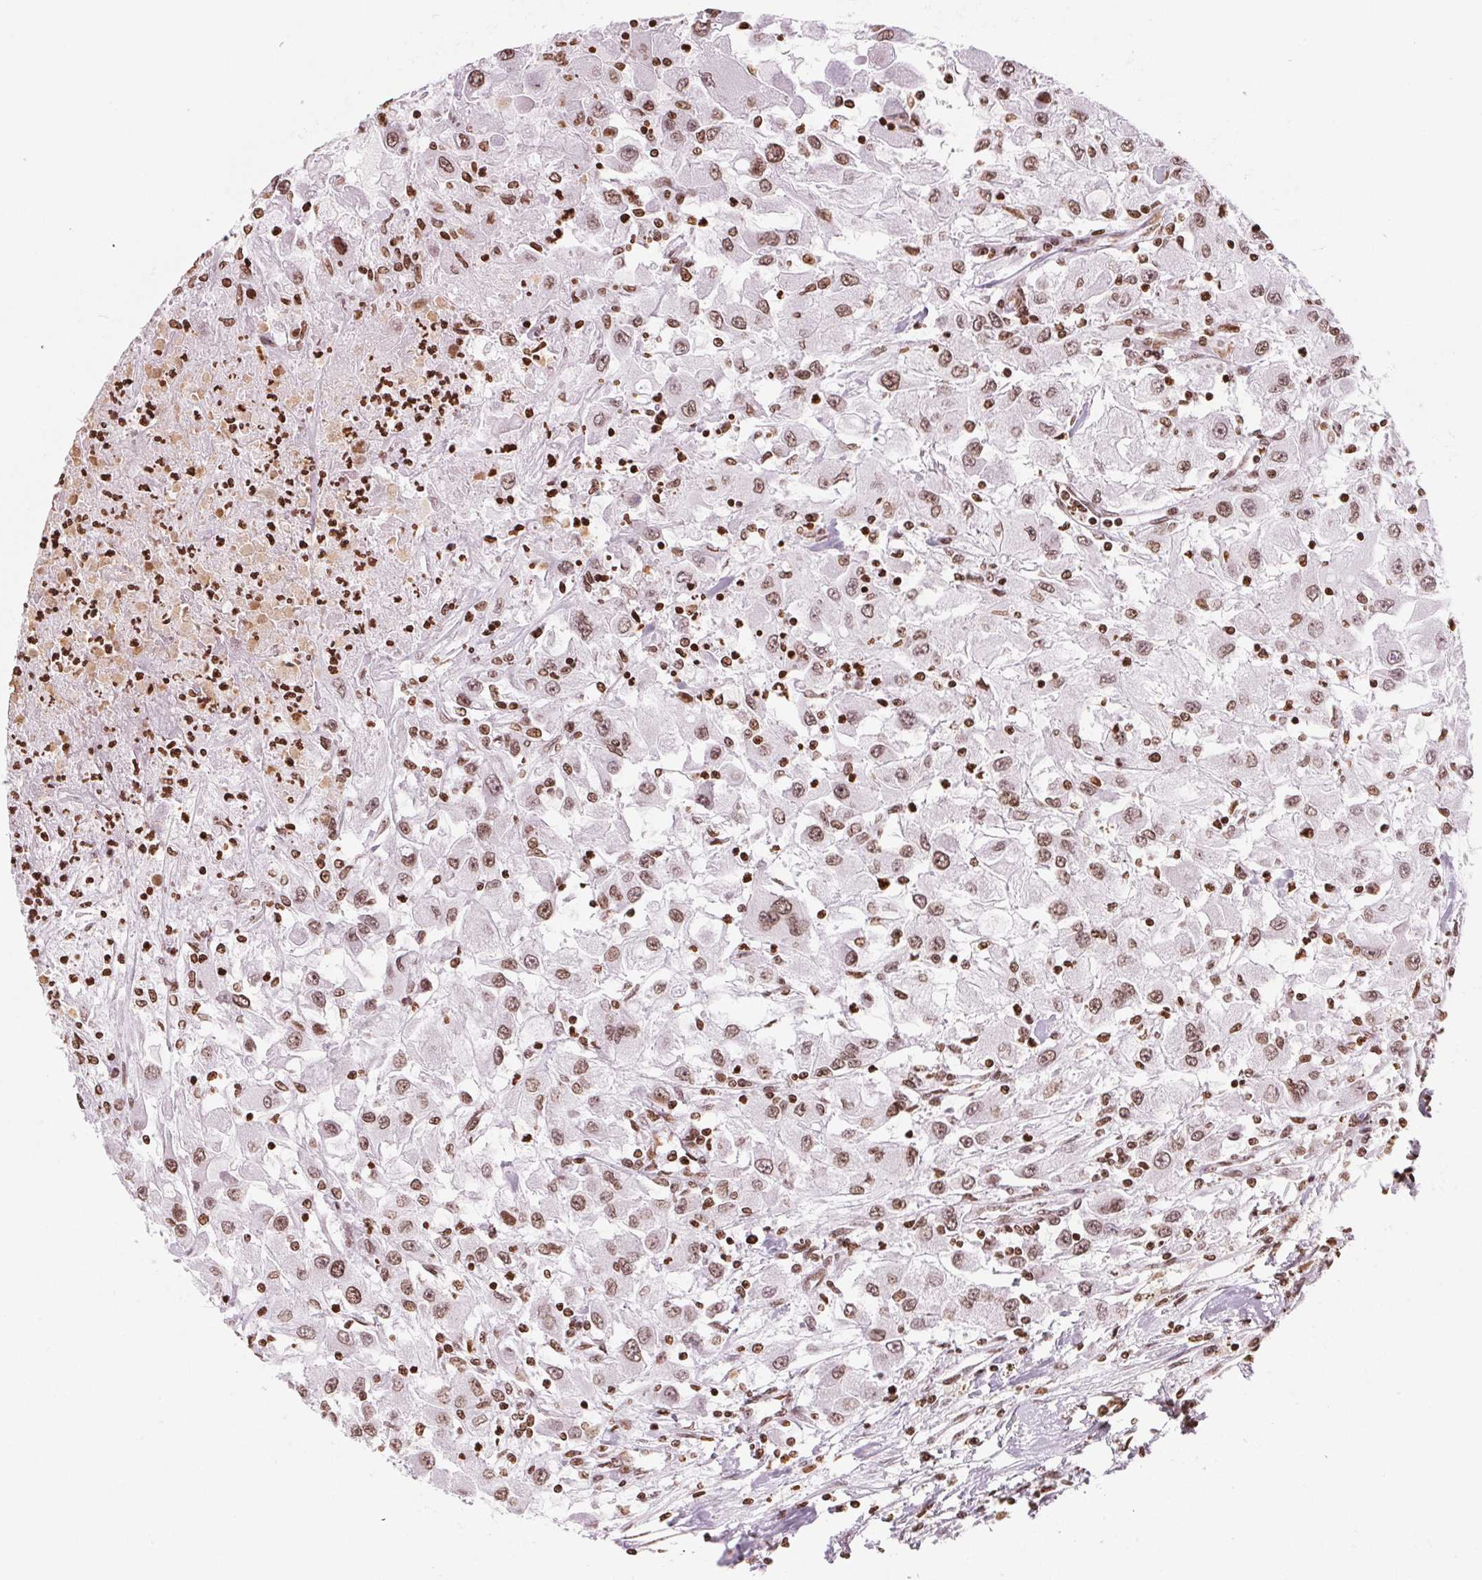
{"staining": {"intensity": "moderate", "quantity": ">75%", "location": "nuclear"}, "tissue": "renal cancer", "cell_type": "Tumor cells", "image_type": "cancer", "snomed": [{"axis": "morphology", "description": "Adenocarcinoma, NOS"}, {"axis": "topography", "description": "Kidney"}], "caption": "IHC (DAB) staining of human renal cancer reveals moderate nuclear protein staining in about >75% of tumor cells.", "gene": "SMIM12", "patient": {"sex": "female", "age": 67}}